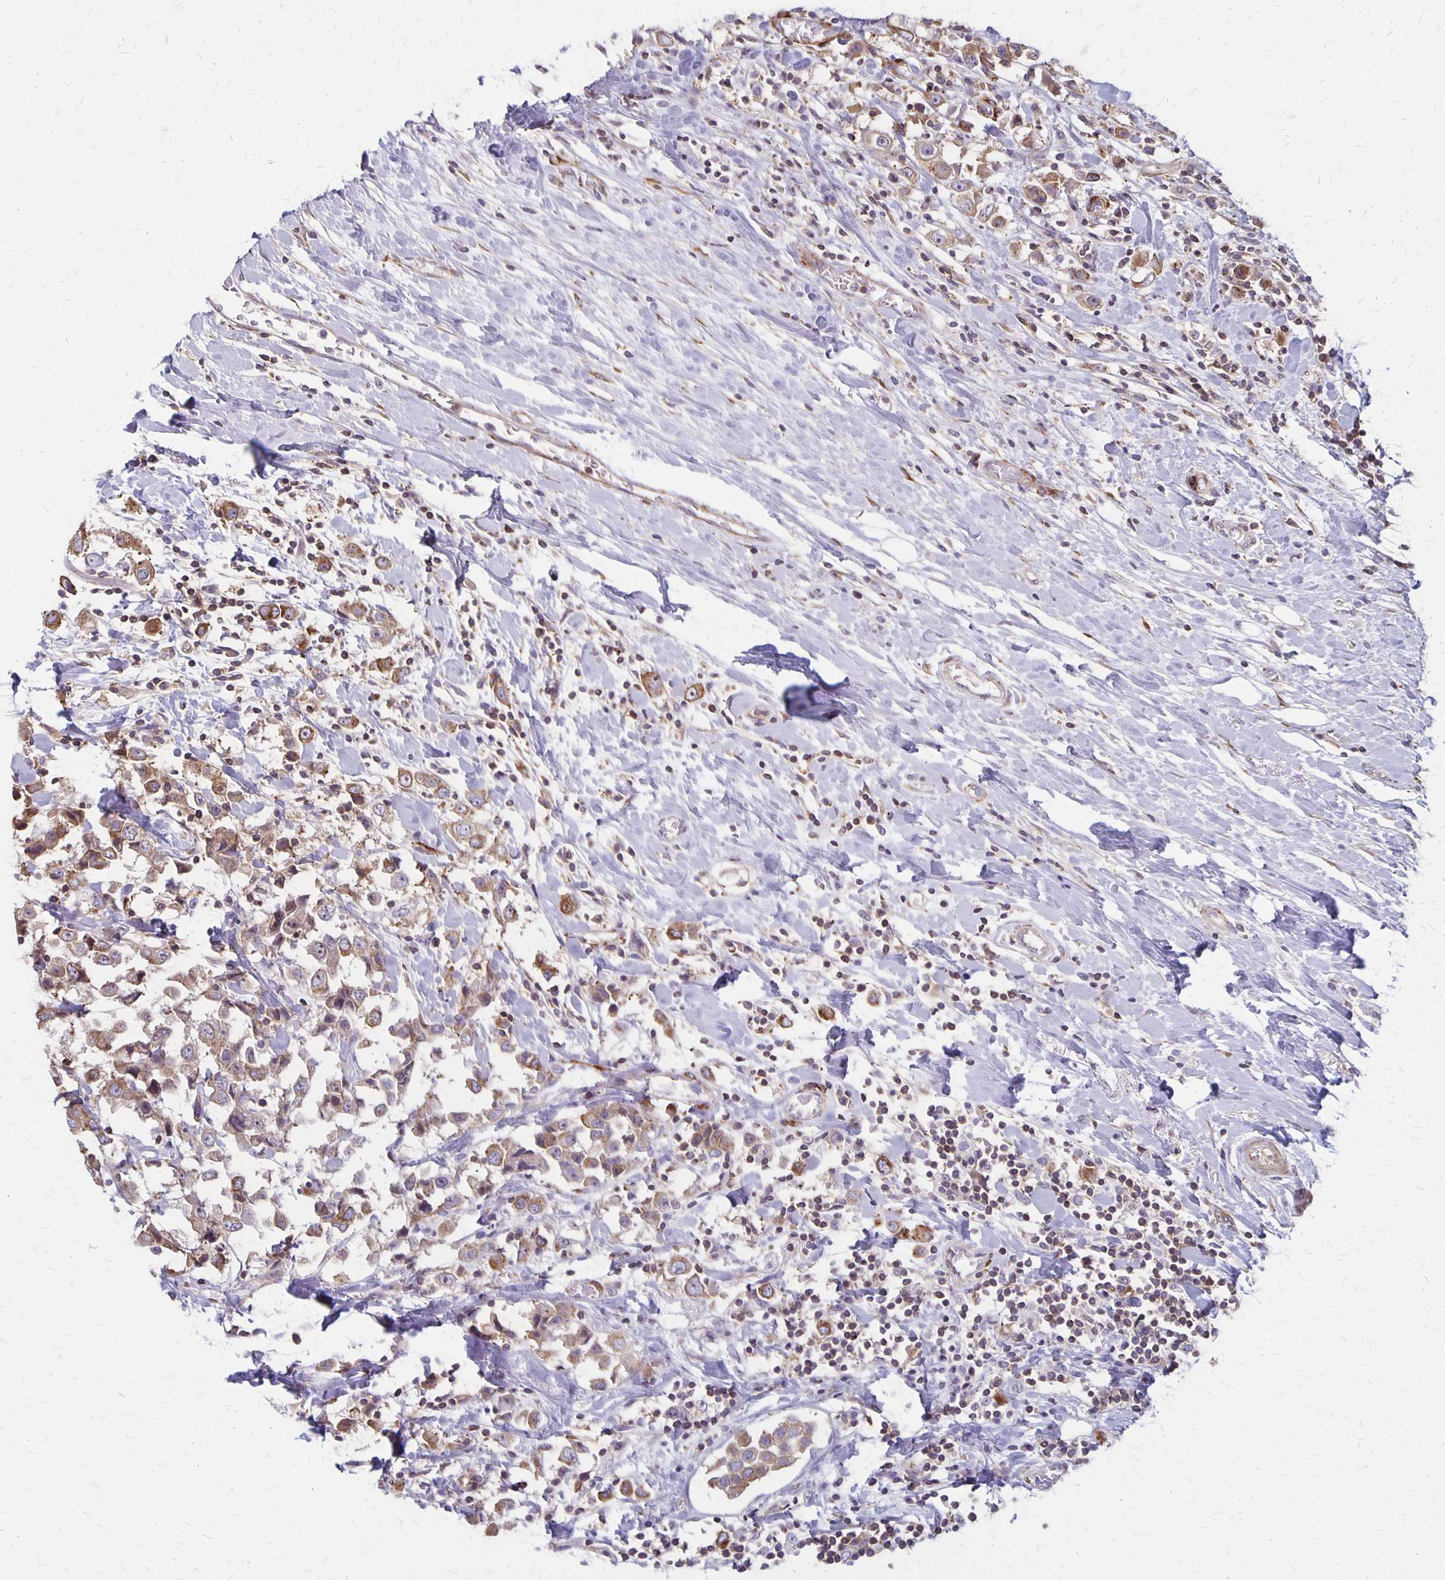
{"staining": {"intensity": "weak", "quantity": ">75%", "location": "cytoplasmic/membranous"}, "tissue": "breast cancer", "cell_type": "Tumor cells", "image_type": "cancer", "snomed": [{"axis": "morphology", "description": "Duct carcinoma"}, {"axis": "topography", "description": "Breast"}], "caption": "Breast cancer (invasive ductal carcinoma) was stained to show a protein in brown. There is low levels of weak cytoplasmic/membranous expression in approximately >75% of tumor cells.", "gene": "SEPTIN5", "patient": {"sex": "female", "age": 61}}